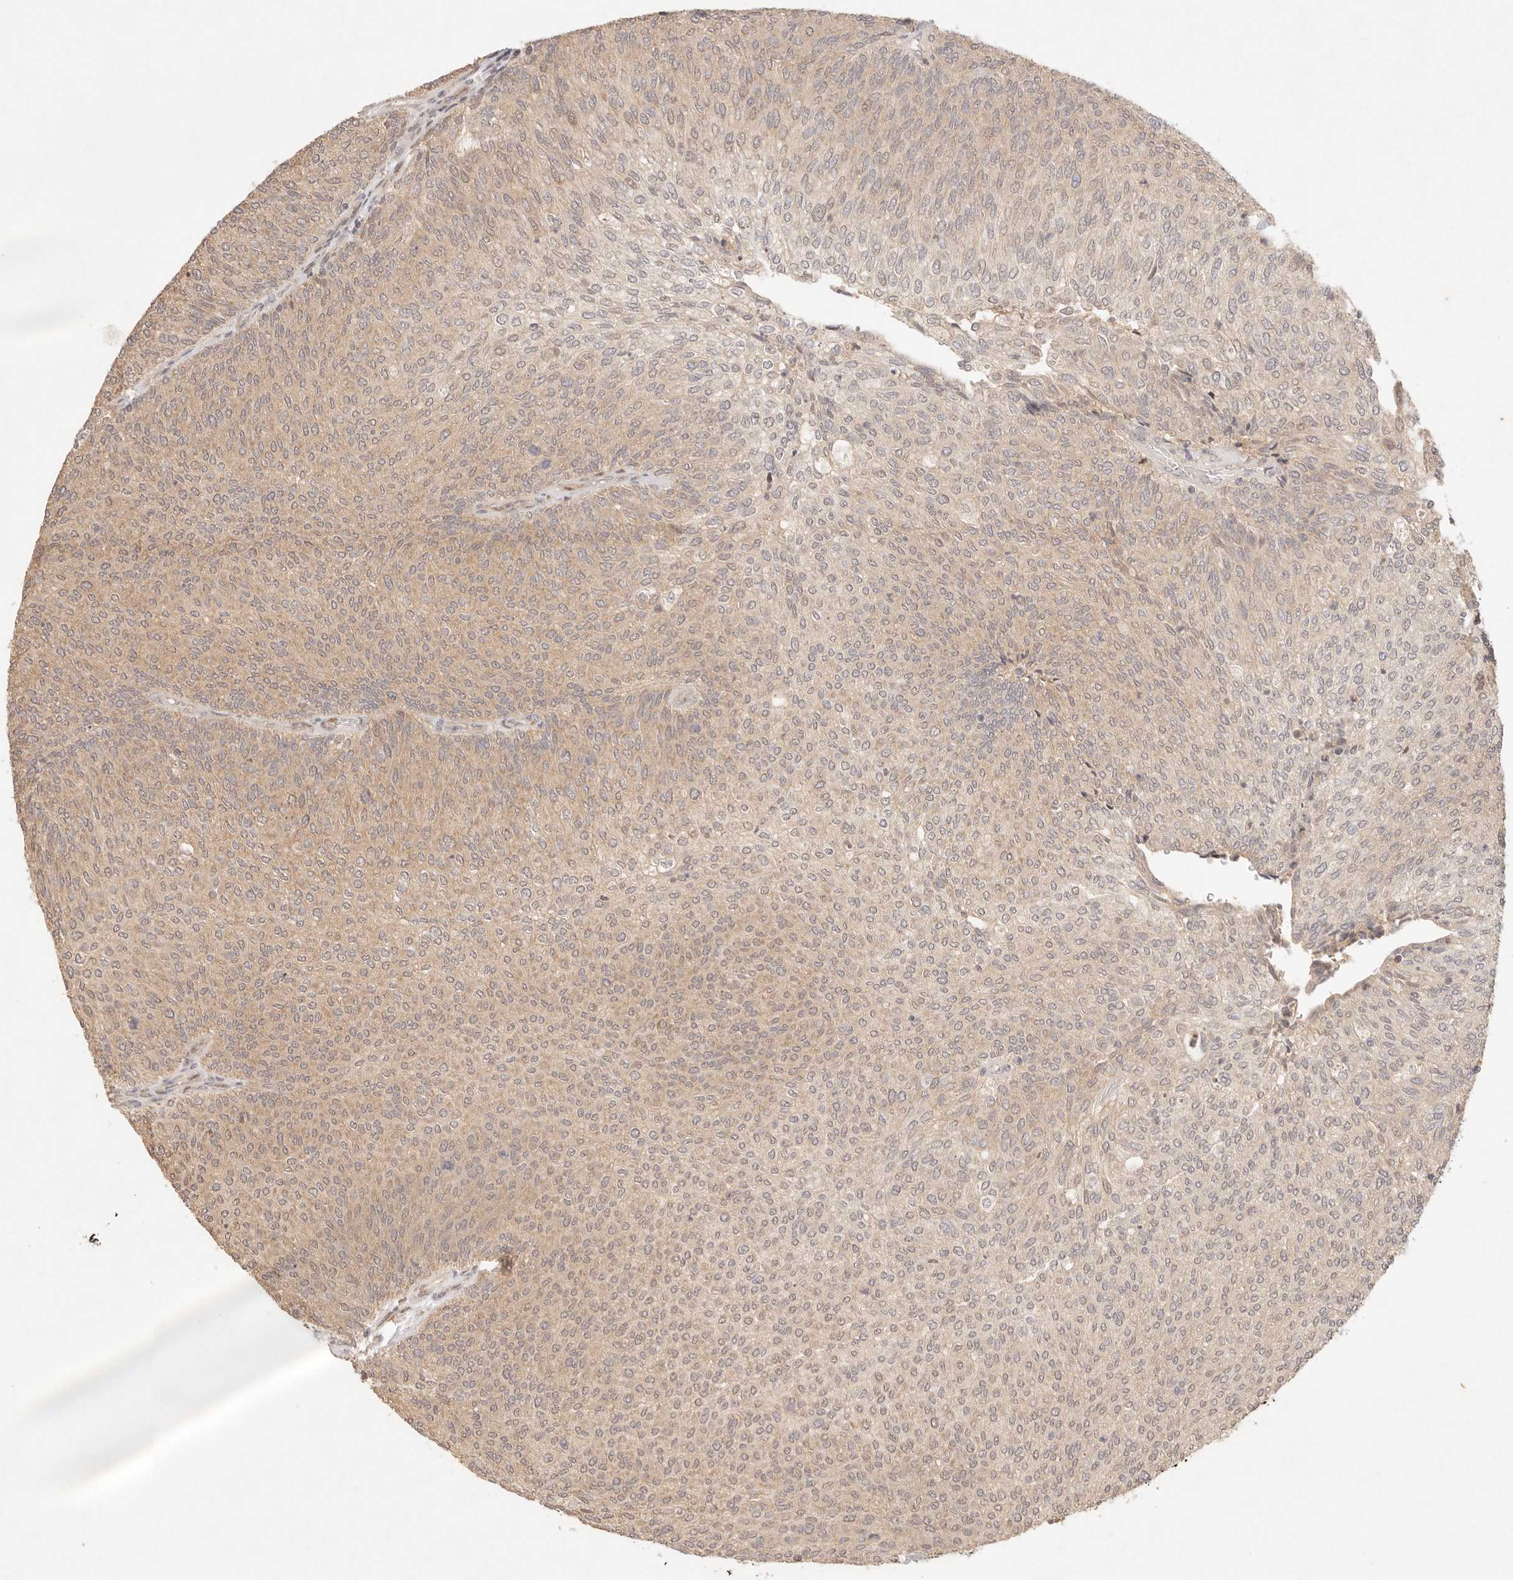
{"staining": {"intensity": "weak", "quantity": ">75%", "location": "cytoplasmic/membranous,nuclear"}, "tissue": "urothelial cancer", "cell_type": "Tumor cells", "image_type": "cancer", "snomed": [{"axis": "morphology", "description": "Urothelial carcinoma, Low grade"}, {"axis": "topography", "description": "Urinary bladder"}], "caption": "Immunohistochemistry histopathology image of neoplastic tissue: human urothelial carcinoma (low-grade) stained using IHC reveals low levels of weak protein expression localized specifically in the cytoplasmic/membranous and nuclear of tumor cells, appearing as a cytoplasmic/membranous and nuclear brown color.", "gene": "PHLDA3", "patient": {"sex": "female", "age": 79}}